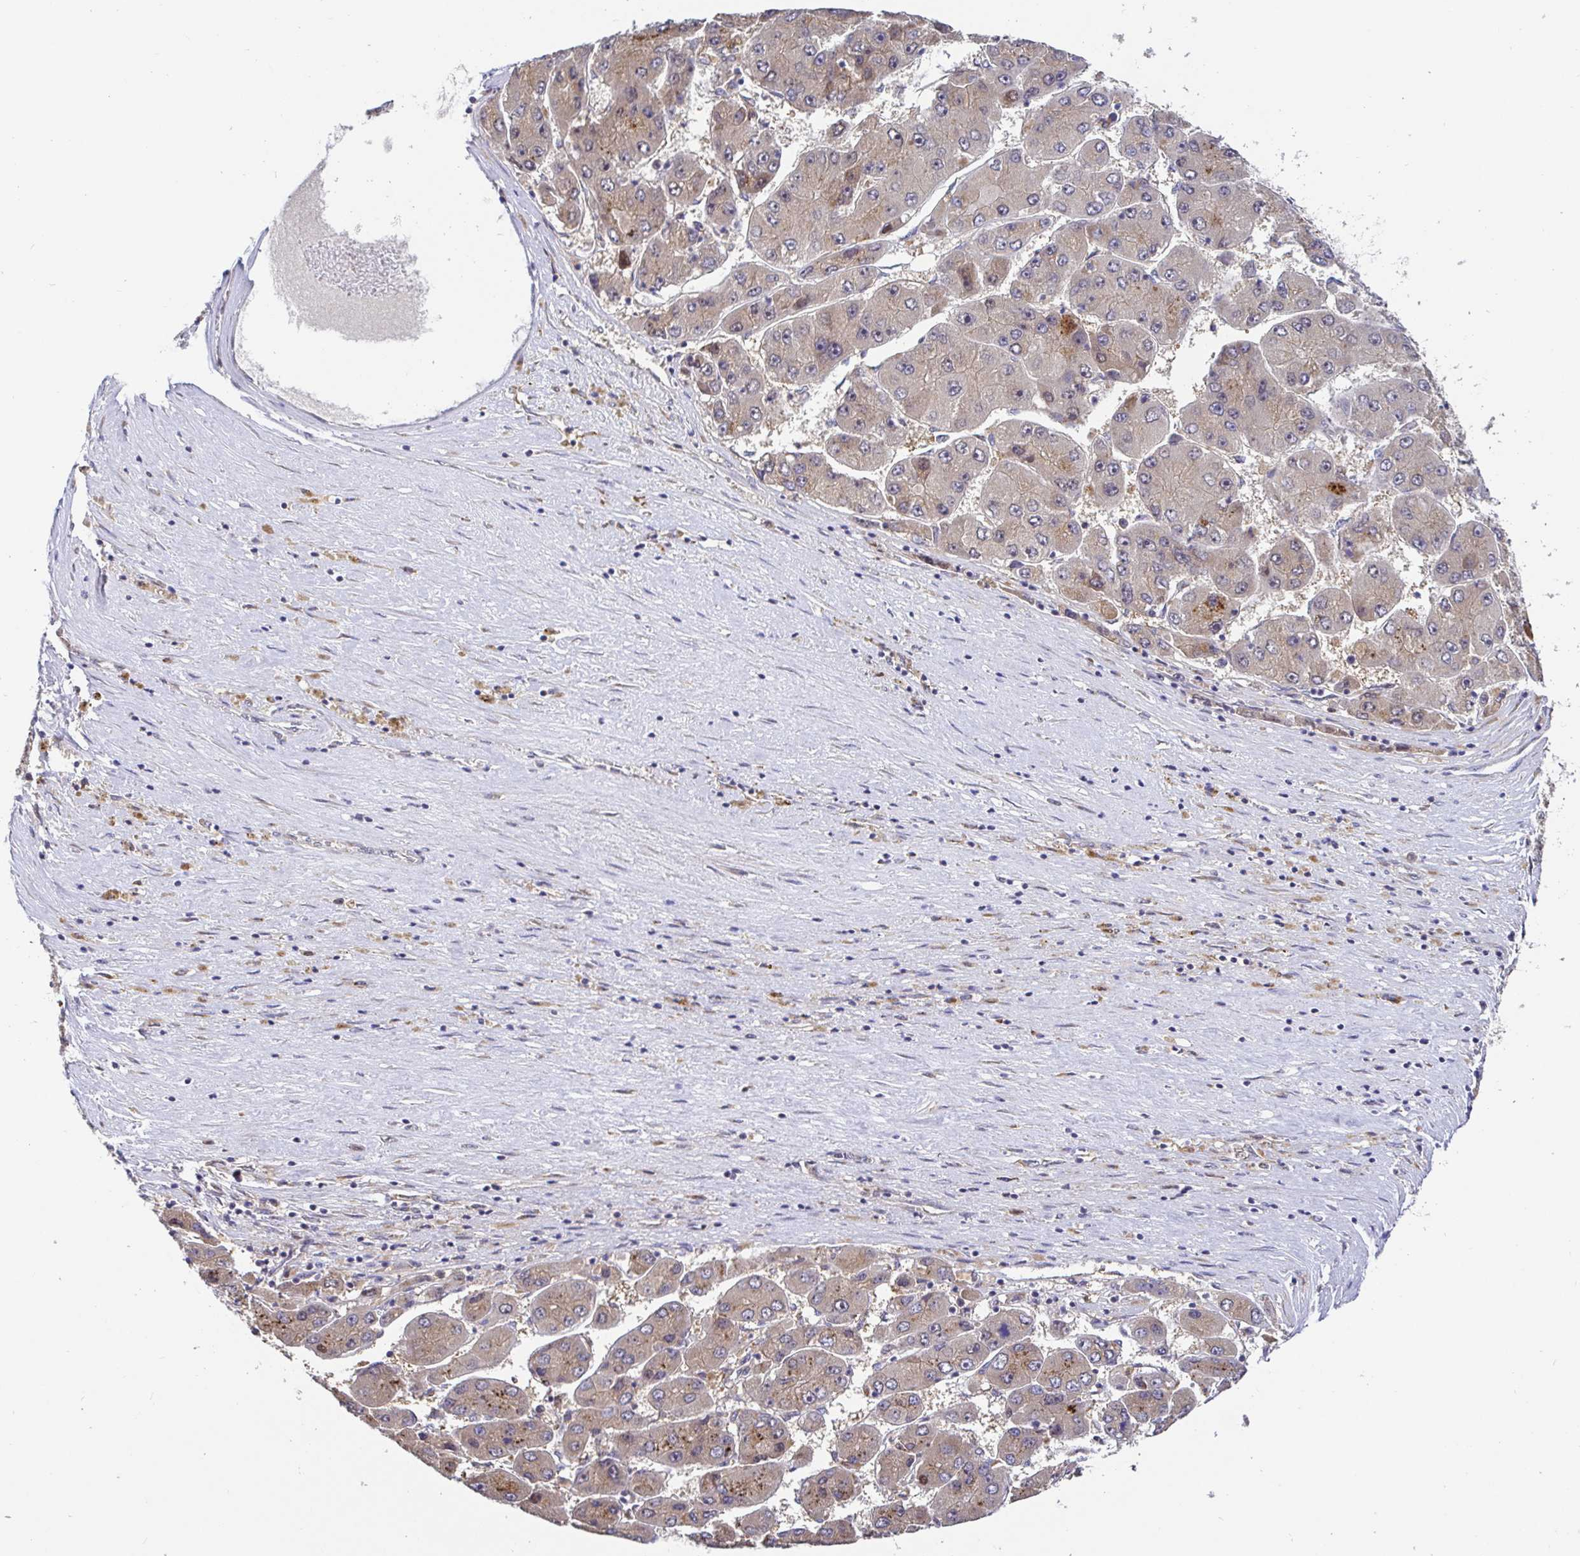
{"staining": {"intensity": "weak", "quantity": "<25%", "location": "cytoplasmic/membranous"}, "tissue": "liver cancer", "cell_type": "Tumor cells", "image_type": "cancer", "snomed": [{"axis": "morphology", "description": "Carcinoma, Hepatocellular, NOS"}, {"axis": "topography", "description": "Liver"}], "caption": "Immunohistochemistry (IHC) micrograph of neoplastic tissue: human liver cancer (hepatocellular carcinoma) stained with DAB displays no significant protein expression in tumor cells.", "gene": "ELP1", "patient": {"sex": "female", "age": 61}}